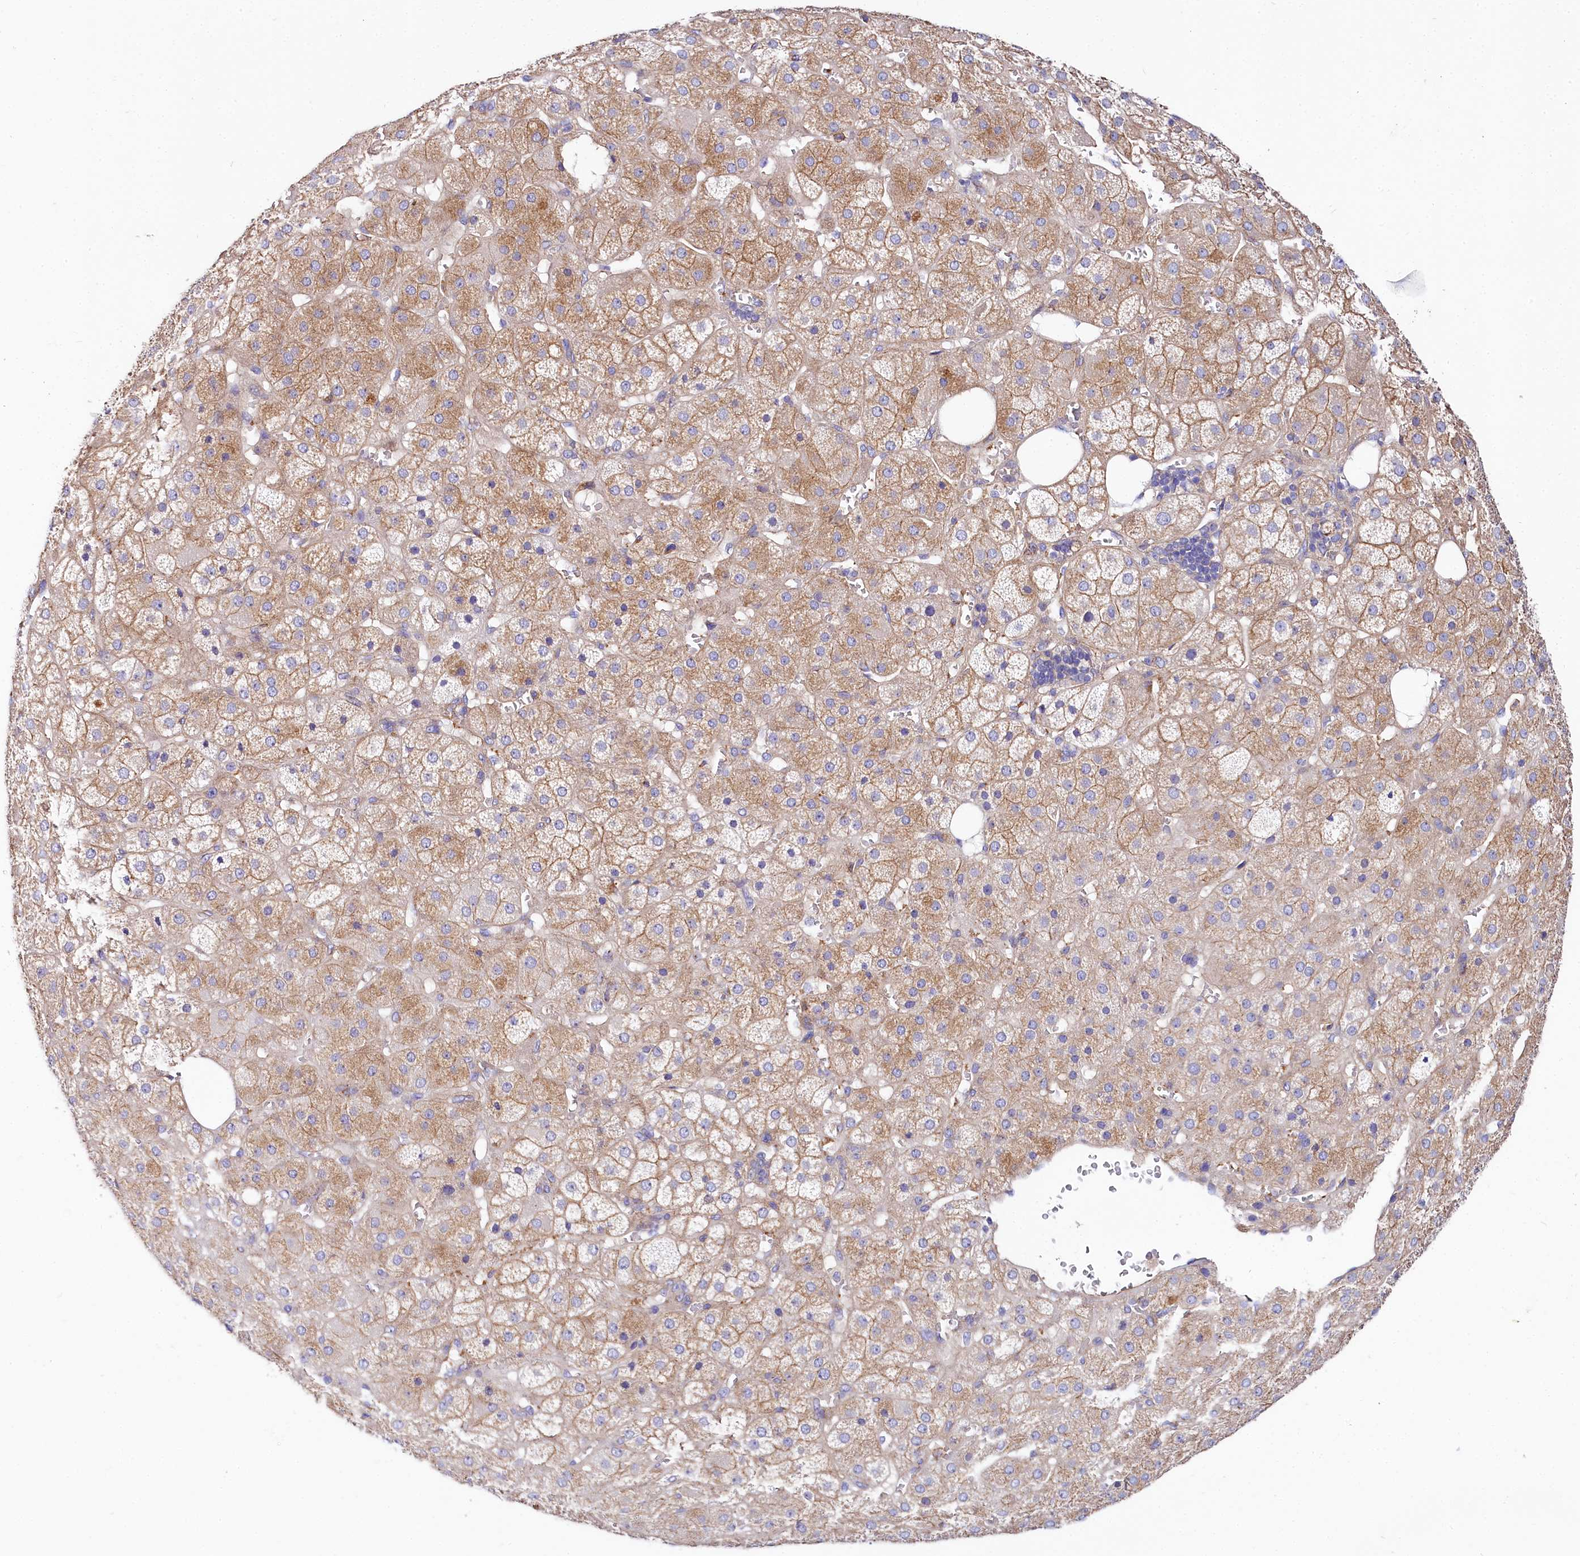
{"staining": {"intensity": "moderate", "quantity": ">75%", "location": "cytoplasmic/membranous"}, "tissue": "adrenal gland", "cell_type": "Glandular cells", "image_type": "normal", "snomed": [{"axis": "morphology", "description": "Normal tissue, NOS"}, {"axis": "topography", "description": "Adrenal gland"}], "caption": "The histopathology image demonstrates a brown stain indicating the presence of a protein in the cytoplasmic/membranous of glandular cells in adrenal gland. (brown staining indicates protein expression, while blue staining denotes nuclei).", "gene": "FCHSD2", "patient": {"sex": "female", "age": 57}}